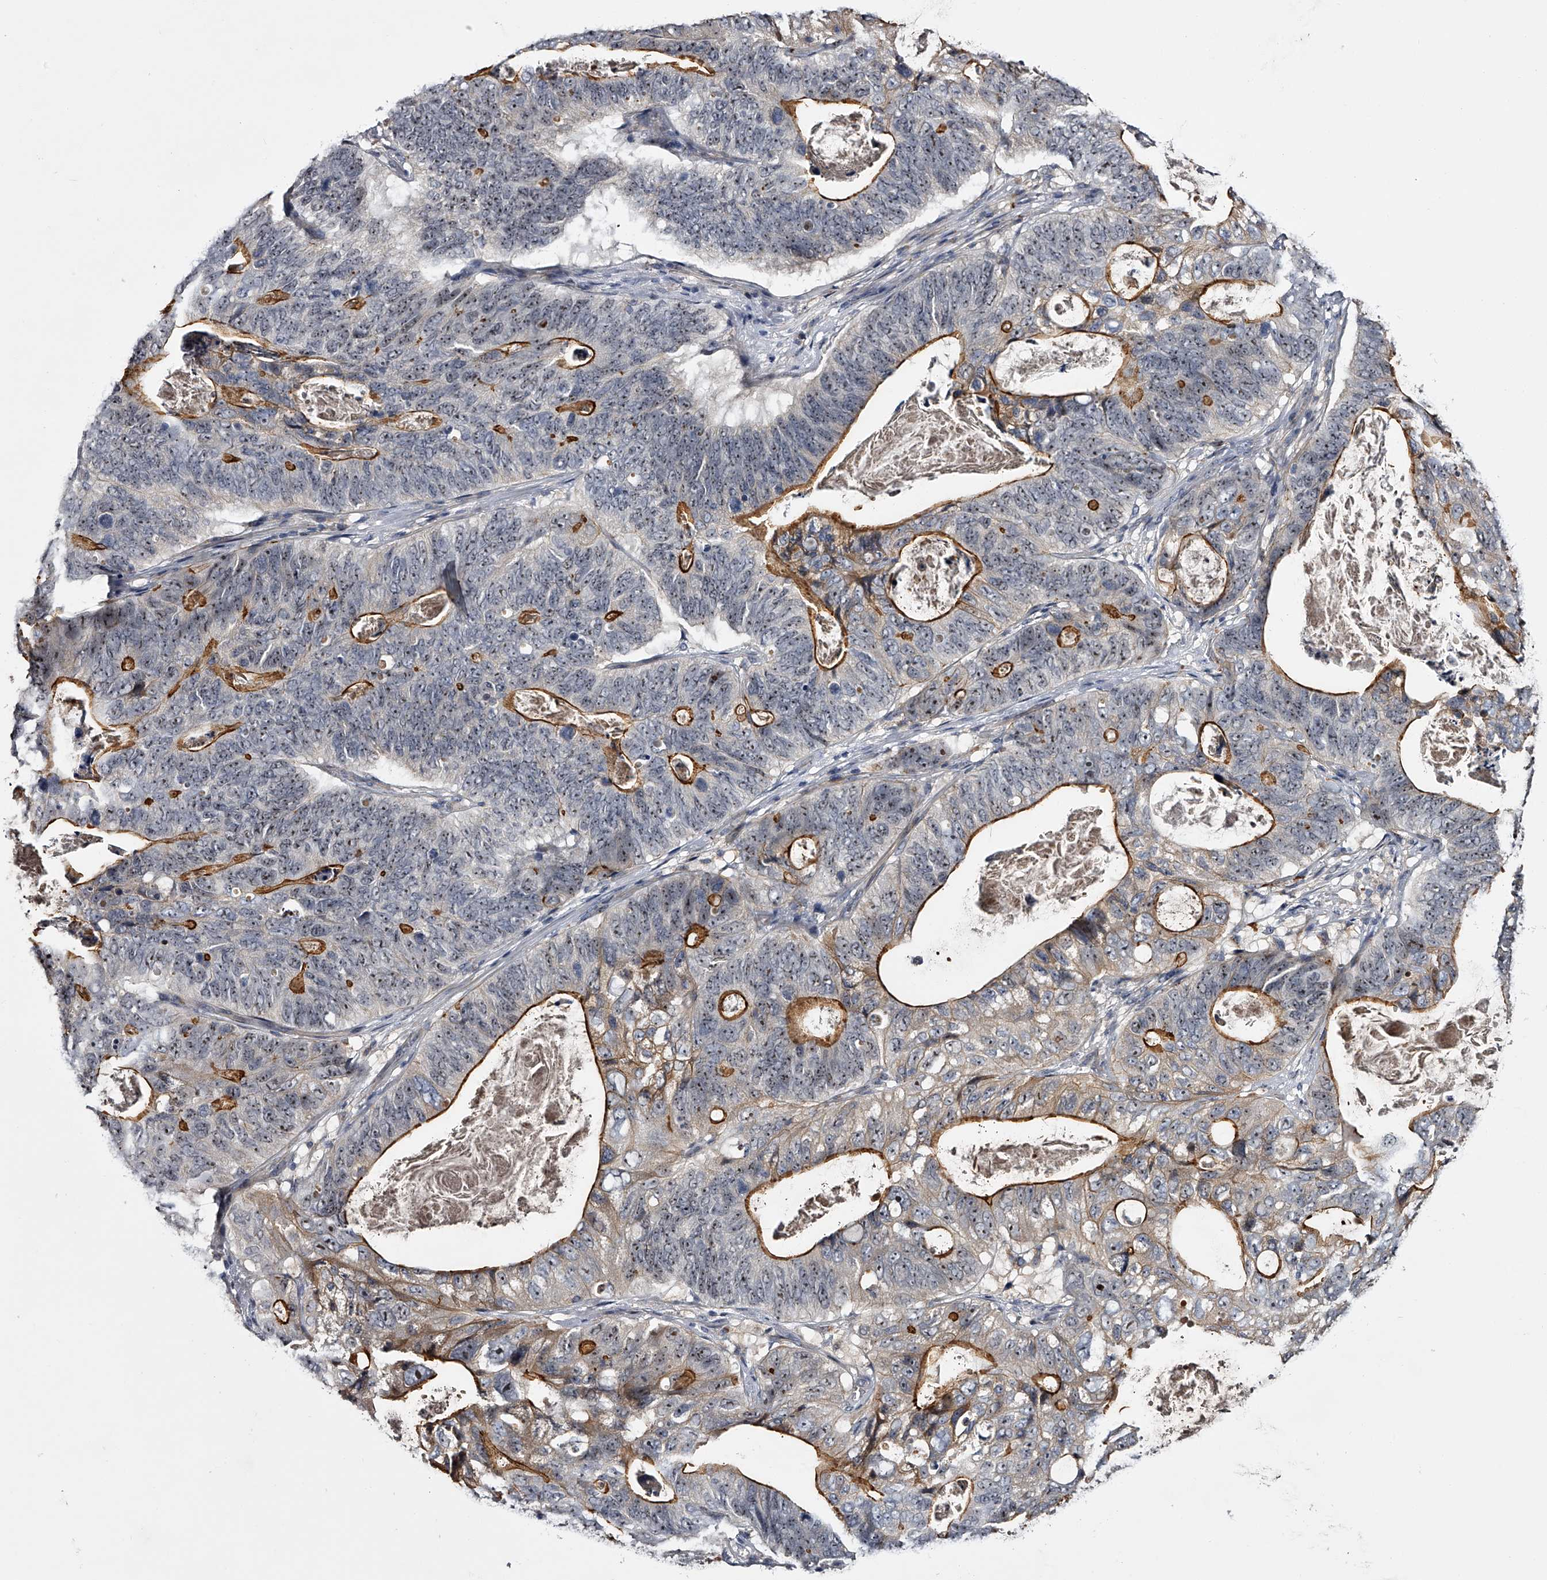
{"staining": {"intensity": "moderate", "quantity": ">75%", "location": "cytoplasmic/membranous,nuclear"}, "tissue": "stomach cancer", "cell_type": "Tumor cells", "image_type": "cancer", "snomed": [{"axis": "morphology", "description": "Normal tissue, NOS"}, {"axis": "morphology", "description": "Adenocarcinoma, NOS"}, {"axis": "topography", "description": "Stomach"}], "caption": "Immunohistochemistry micrograph of neoplastic tissue: human adenocarcinoma (stomach) stained using immunohistochemistry shows medium levels of moderate protein expression localized specifically in the cytoplasmic/membranous and nuclear of tumor cells, appearing as a cytoplasmic/membranous and nuclear brown color.", "gene": "MDN1", "patient": {"sex": "female", "age": 89}}